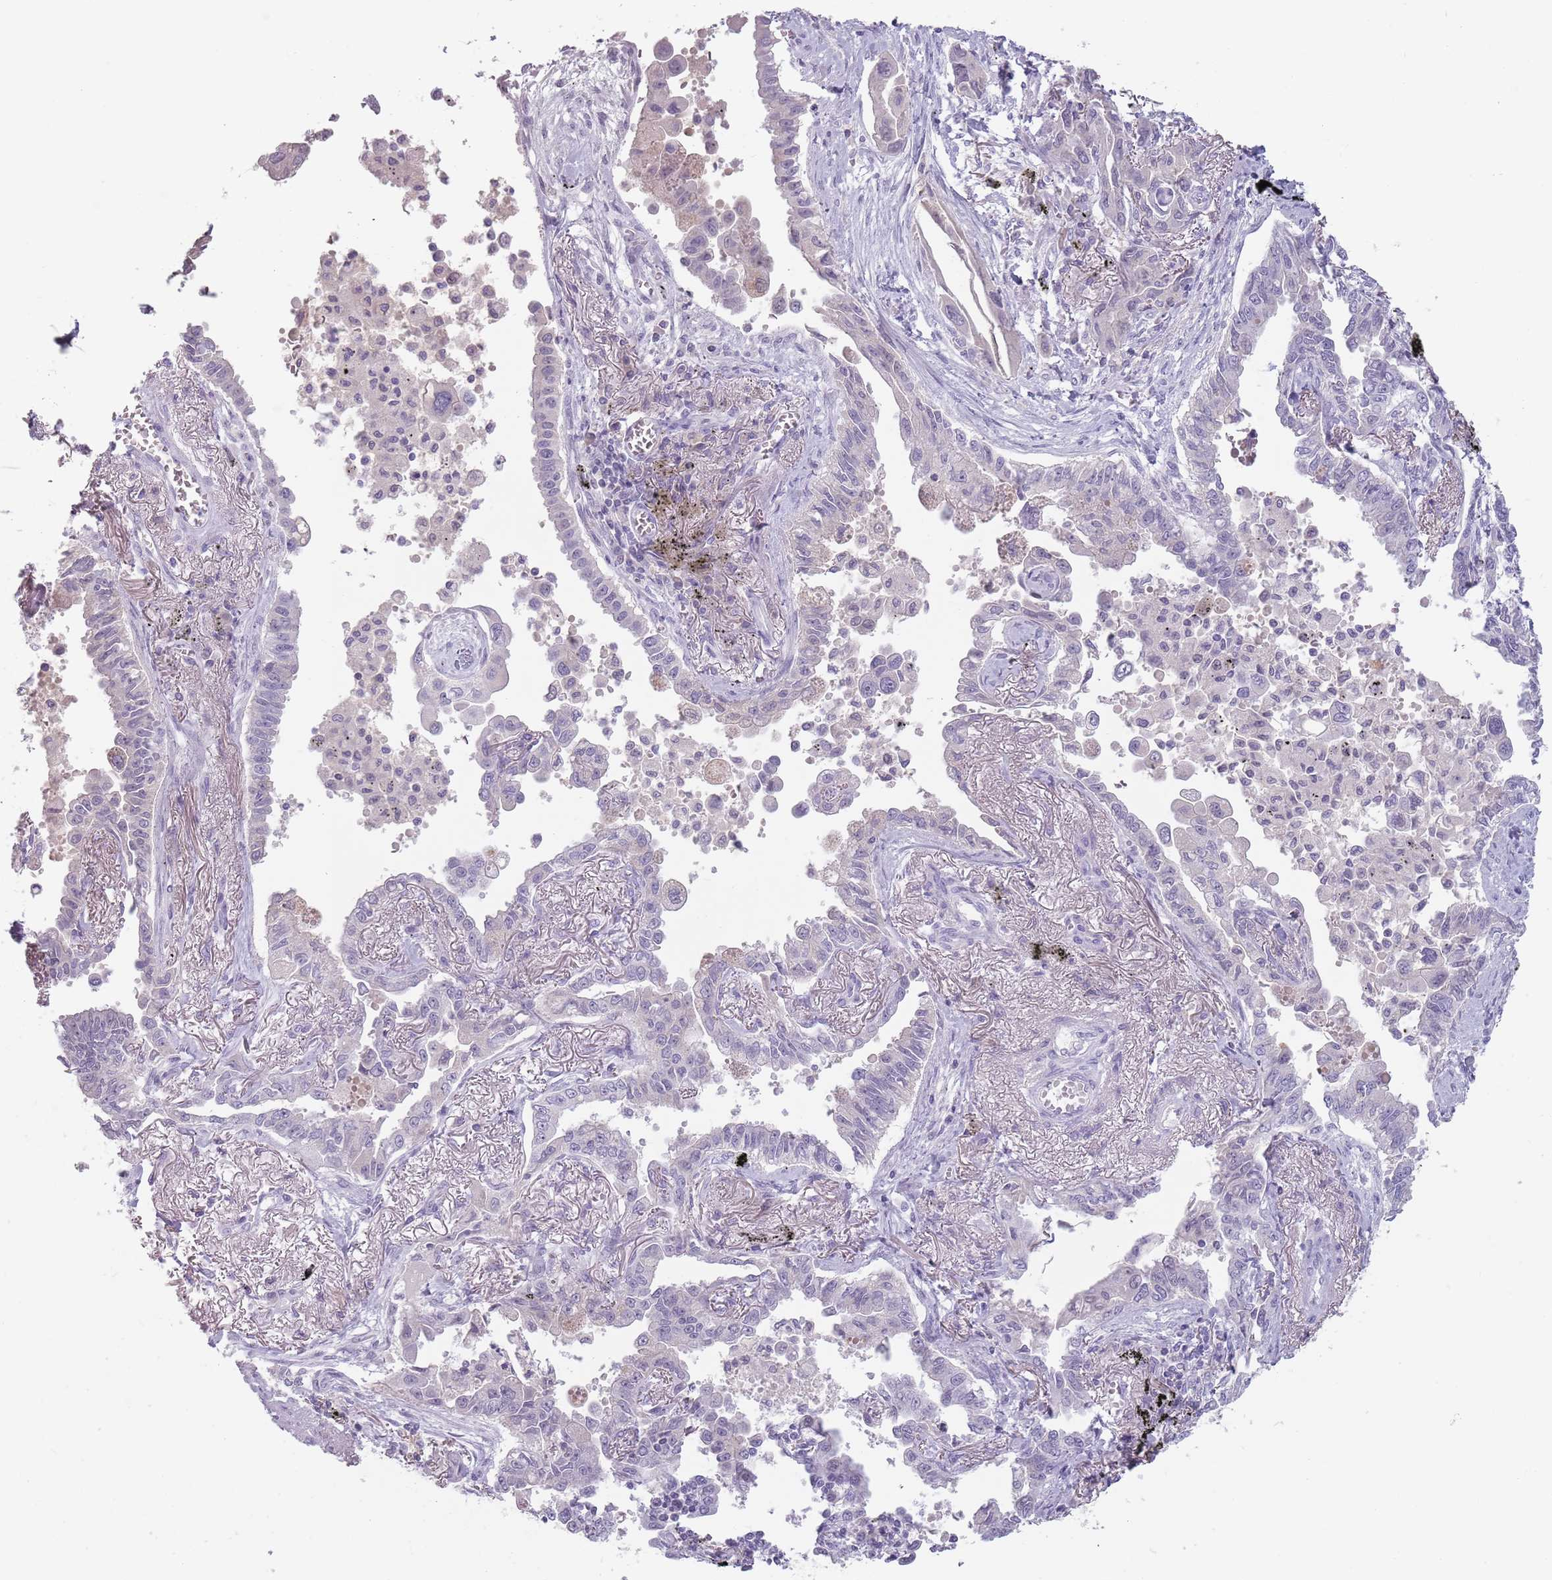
{"staining": {"intensity": "negative", "quantity": "none", "location": "none"}, "tissue": "lung cancer", "cell_type": "Tumor cells", "image_type": "cancer", "snomed": [{"axis": "morphology", "description": "Adenocarcinoma, NOS"}, {"axis": "topography", "description": "Lung"}], "caption": "The IHC photomicrograph has no significant positivity in tumor cells of lung adenocarcinoma tissue. Nuclei are stained in blue.", "gene": "CEP19", "patient": {"sex": "male", "age": 67}}